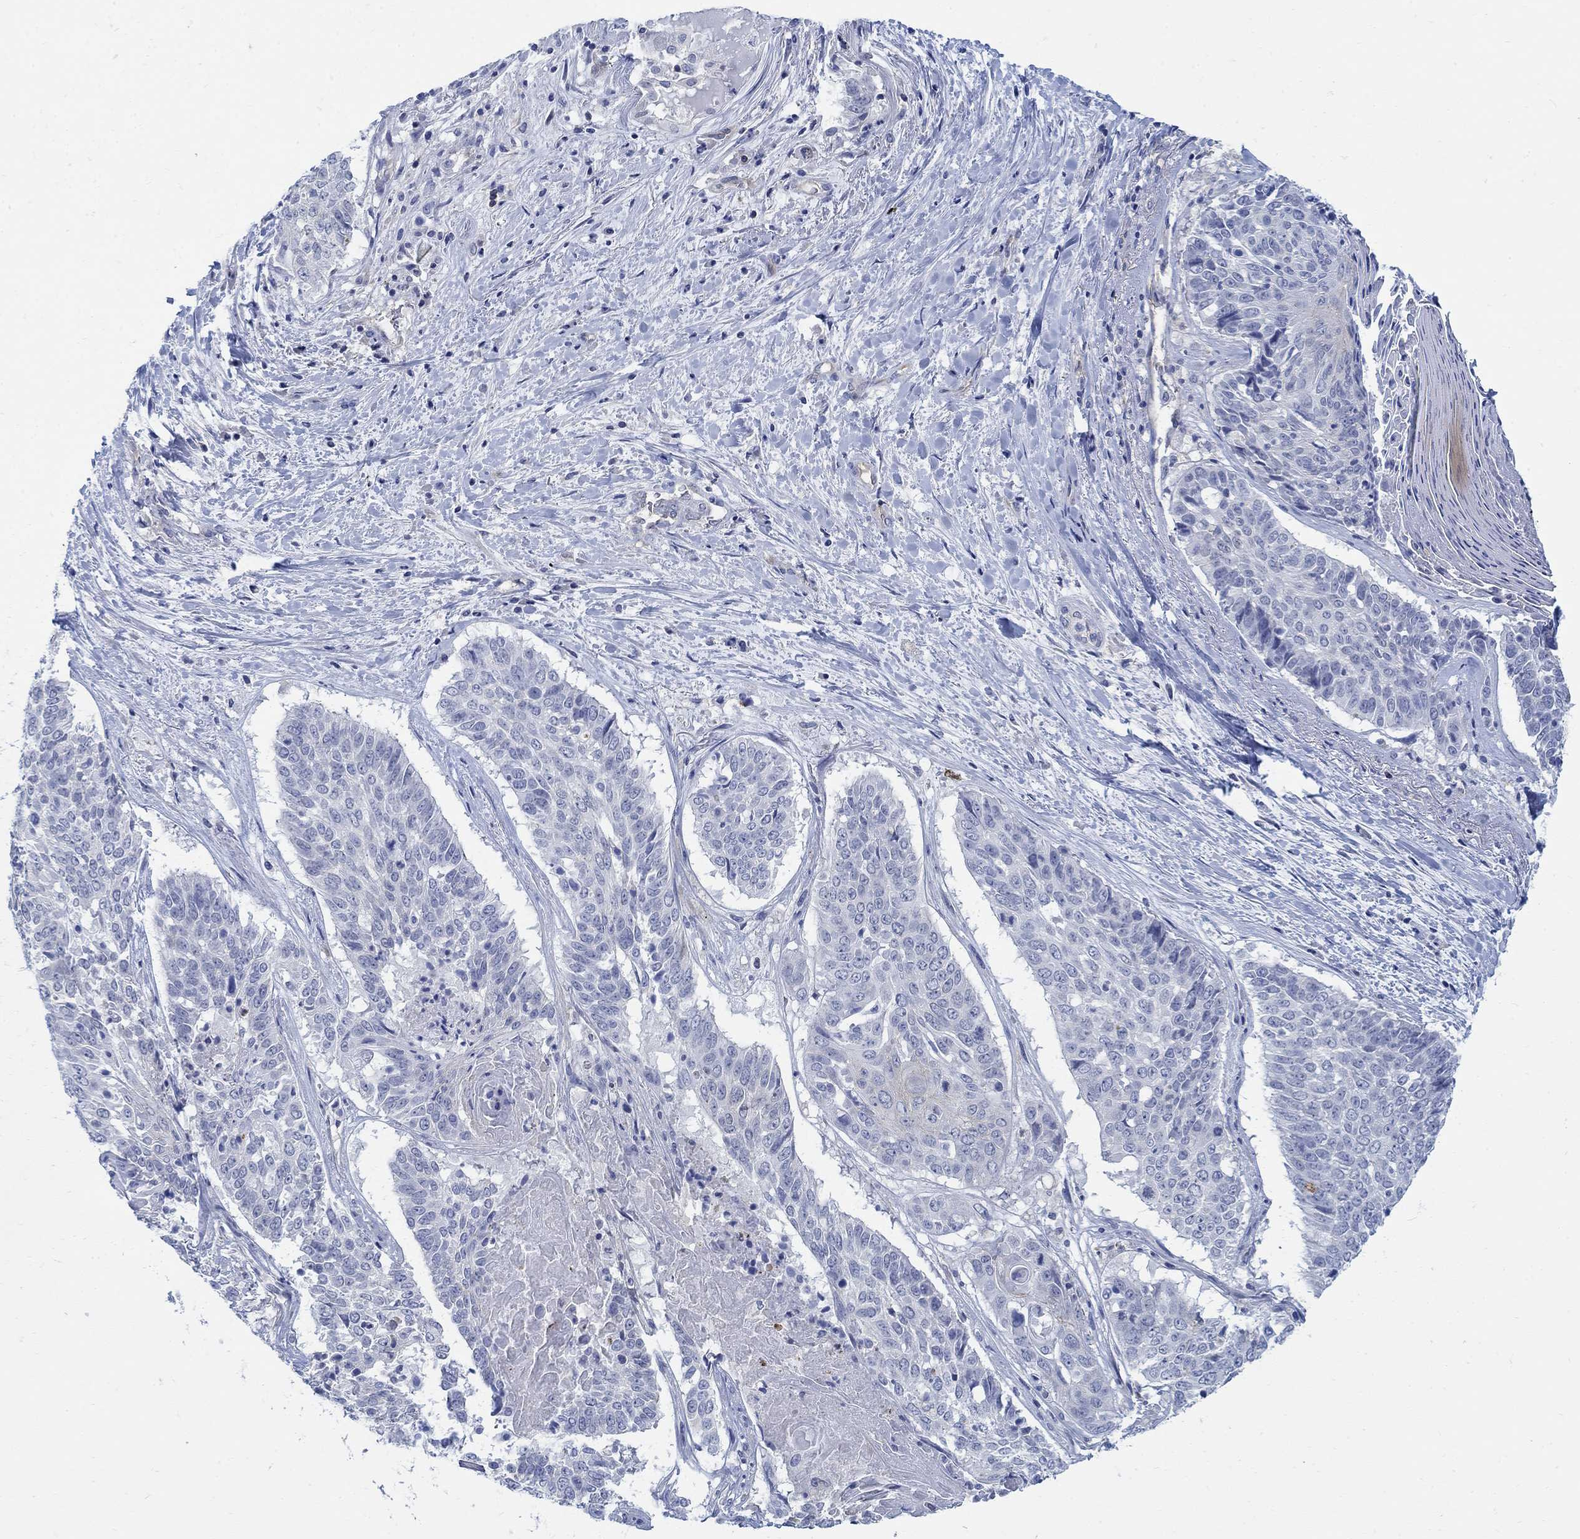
{"staining": {"intensity": "negative", "quantity": "none", "location": "none"}, "tissue": "lung cancer", "cell_type": "Tumor cells", "image_type": "cancer", "snomed": [{"axis": "morphology", "description": "Squamous cell carcinoma, NOS"}, {"axis": "topography", "description": "Lung"}], "caption": "A high-resolution micrograph shows IHC staining of lung cancer, which demonstrates no significant positivity in tumor cells. (Brightfield microscopy of DAB immunohistochemistry (IHC) at high magnification).", "gene": "PHF21B", "patient": {"sex": "male", "age": 64}}